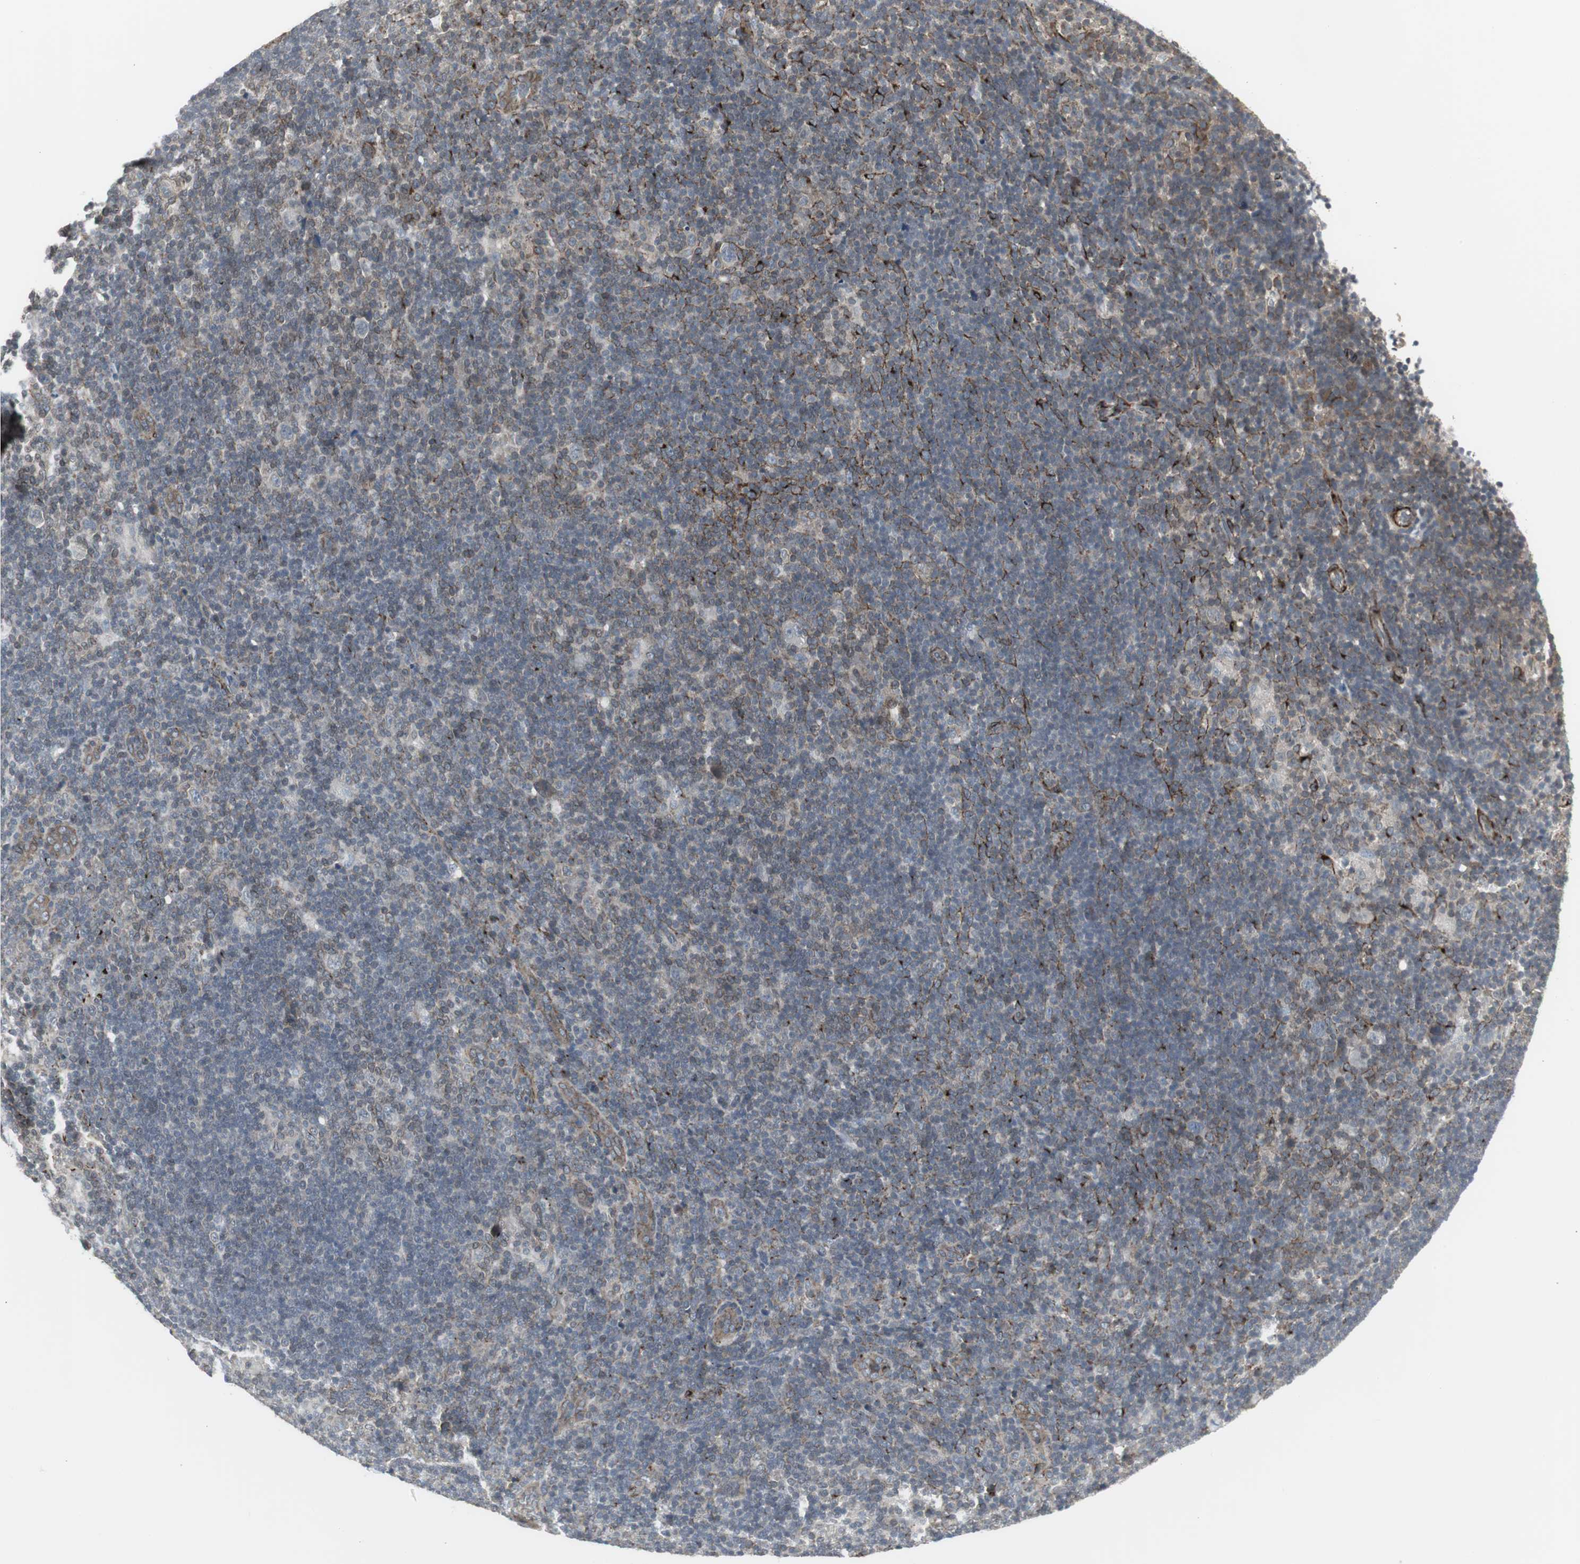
{"staining": {"intensity": "negative", "quantity": "none", "location": "none"}, "tissue": "lymphoma", "cell_type": "Tumor cells", "image_type": "cancer", "snomed": [{"axis": "morphology", "description": "Hodgkin's disease, NOS"}, {"axis": "topography", "description": "Lymph node"}], "caption": "Immunohistochemistry of human lymphoma demonstrates no staining in tumor cells. (Stains: DAB IHC with hematoxylin counter stain, Microscopy: brightfield microscopy at high magnification).", "gene": "SCYL3", "patient": {"sex": "female", "age": 57}}